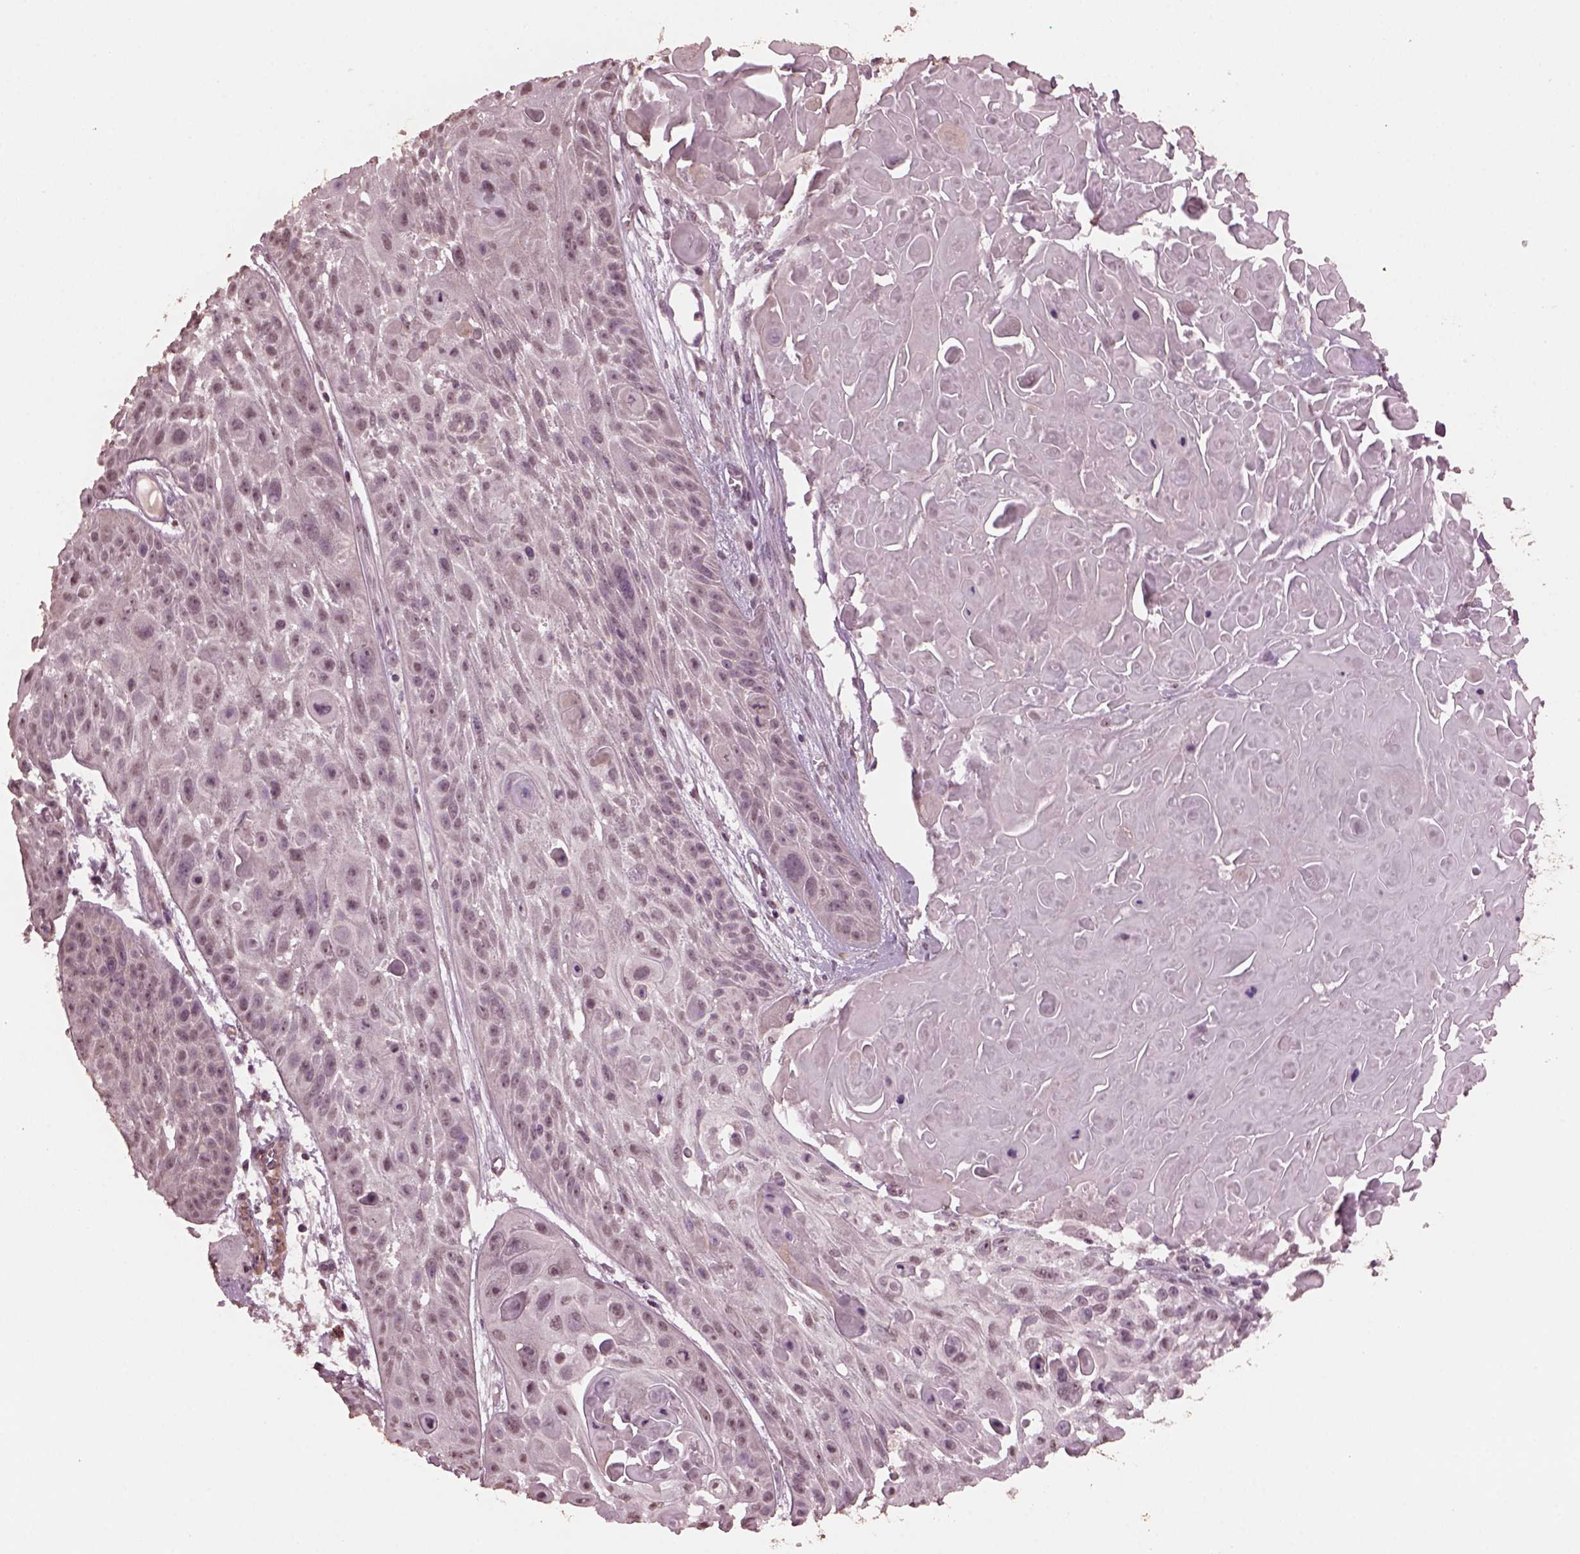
{"staining": {"intensity": "negative", "quantity": "none", "location": "none"}, "tissue": "skin cancer", "cell_type": "Tumor cells", "image_type": "cancer", "snomed": [{"axis": "morphology", "description": "Squamous cell carcinoma, NOS"}, {"axis": "topography", "description": "Skin"}, {"axis": "topography", "description": "Anal"}], "caption": "Skin squamous cell carcinoma was stained to show a protein in brown. There is no significant positivity in tumor cells. Brightfield microscopy of IHC stained with DAB (brown) and hematoxylin (blue), captured at high magnification.", "gene": "IL18RAP", "patient": {"sex": "female", "age": 75}}